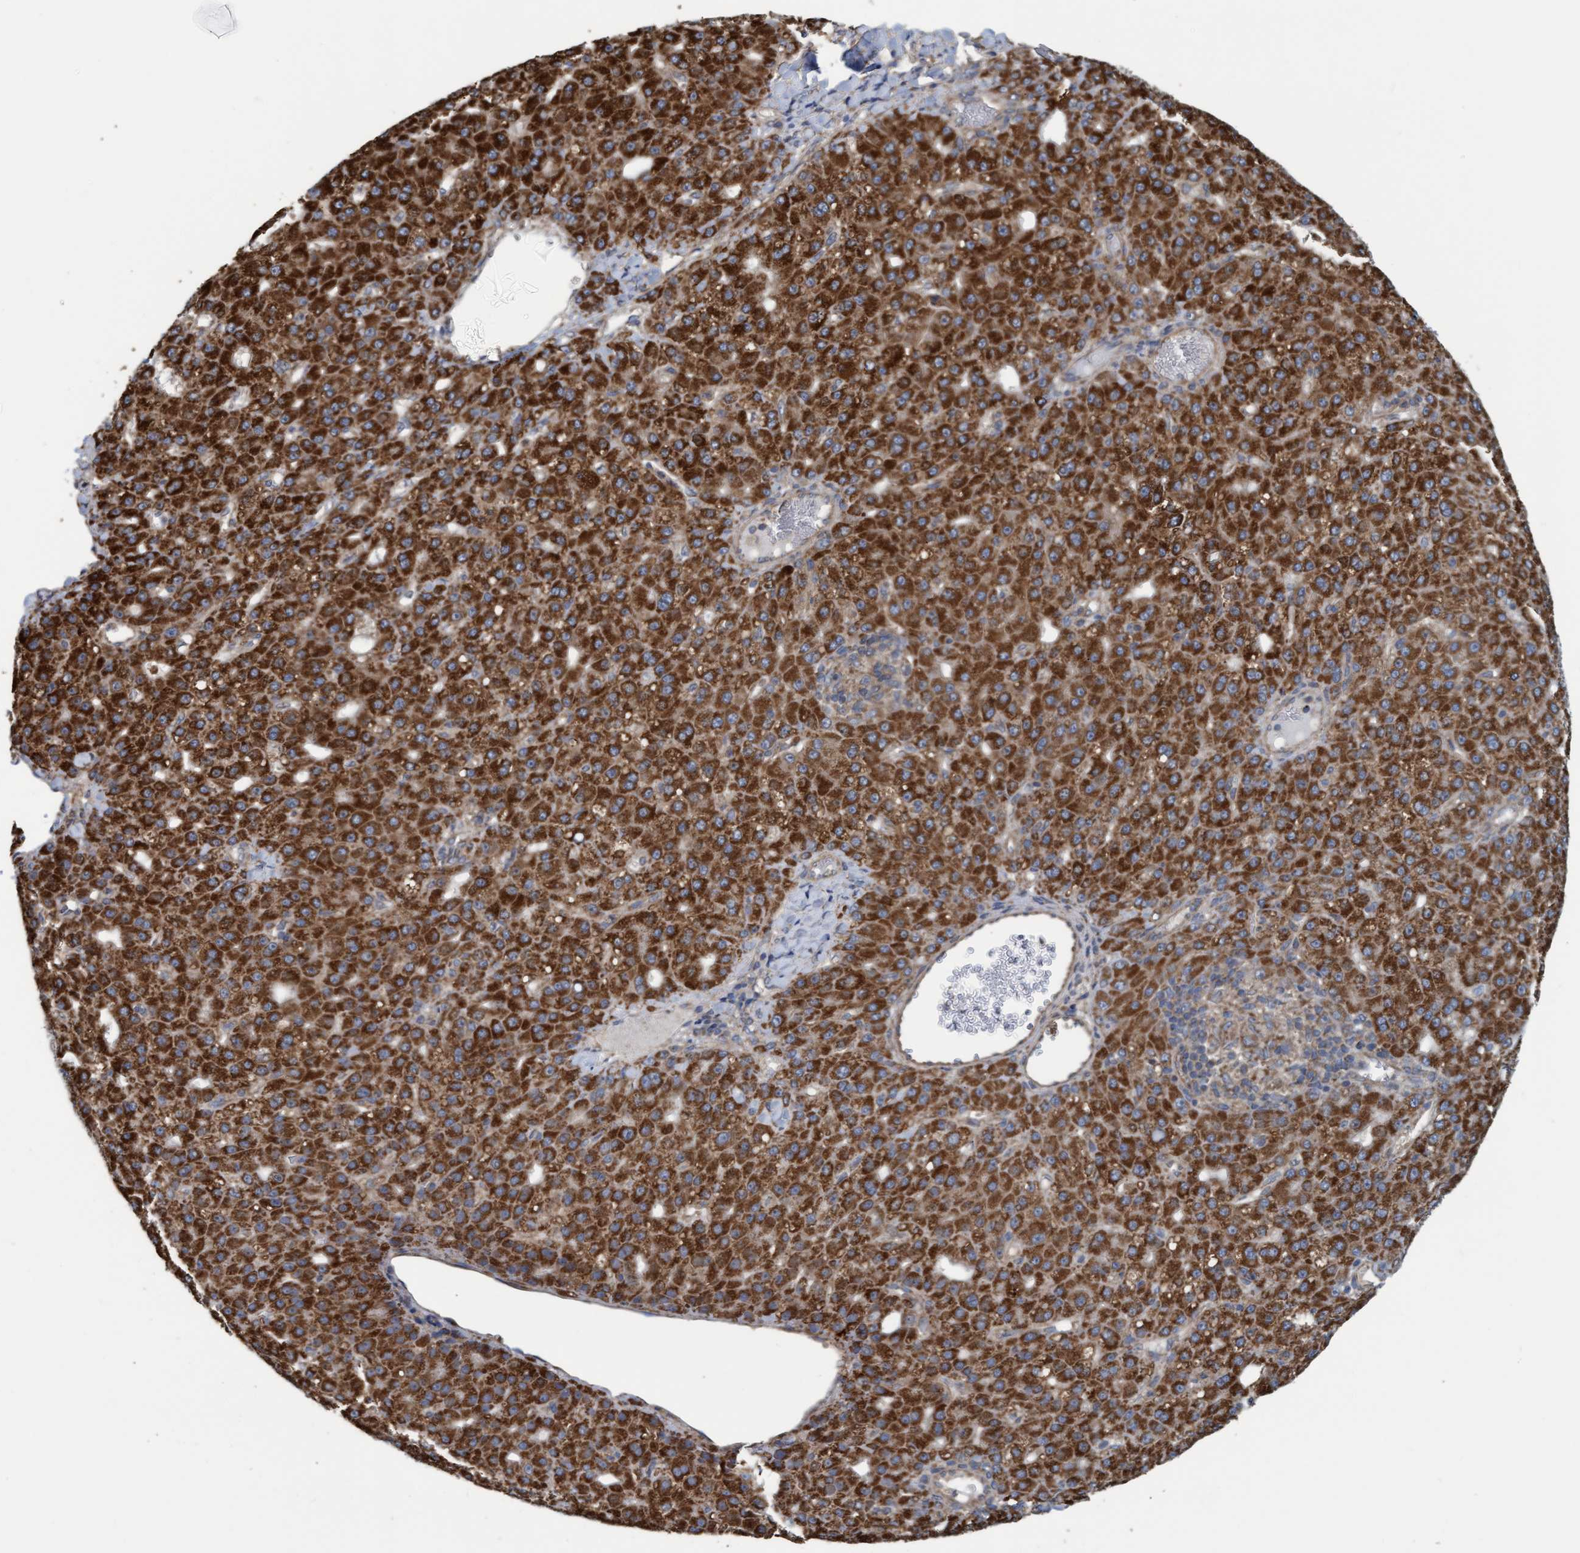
{"staining": {"intensity": "strong", "quantity": ">75%", "location": "cytoplasmic/membranous"}, "tissue": "liver cancer", "cell_type": "Tumor cells", "image_type": "cancer", "snomed": [{"axis": "morphology", "description": "Carcinoma, Hepatocellular, NOS"}, {"axis": "topography", "description": "Liver"}], "caption": "This histopathology image displays immunohistochemistry staining of hepatocellular carcinoma (liver), with high strong cytoplasmic/membranous positivity in approximately >75% of tumor cells.", "gene": "LRSAM1", "patient": {"sex": "male", "age": 67}}